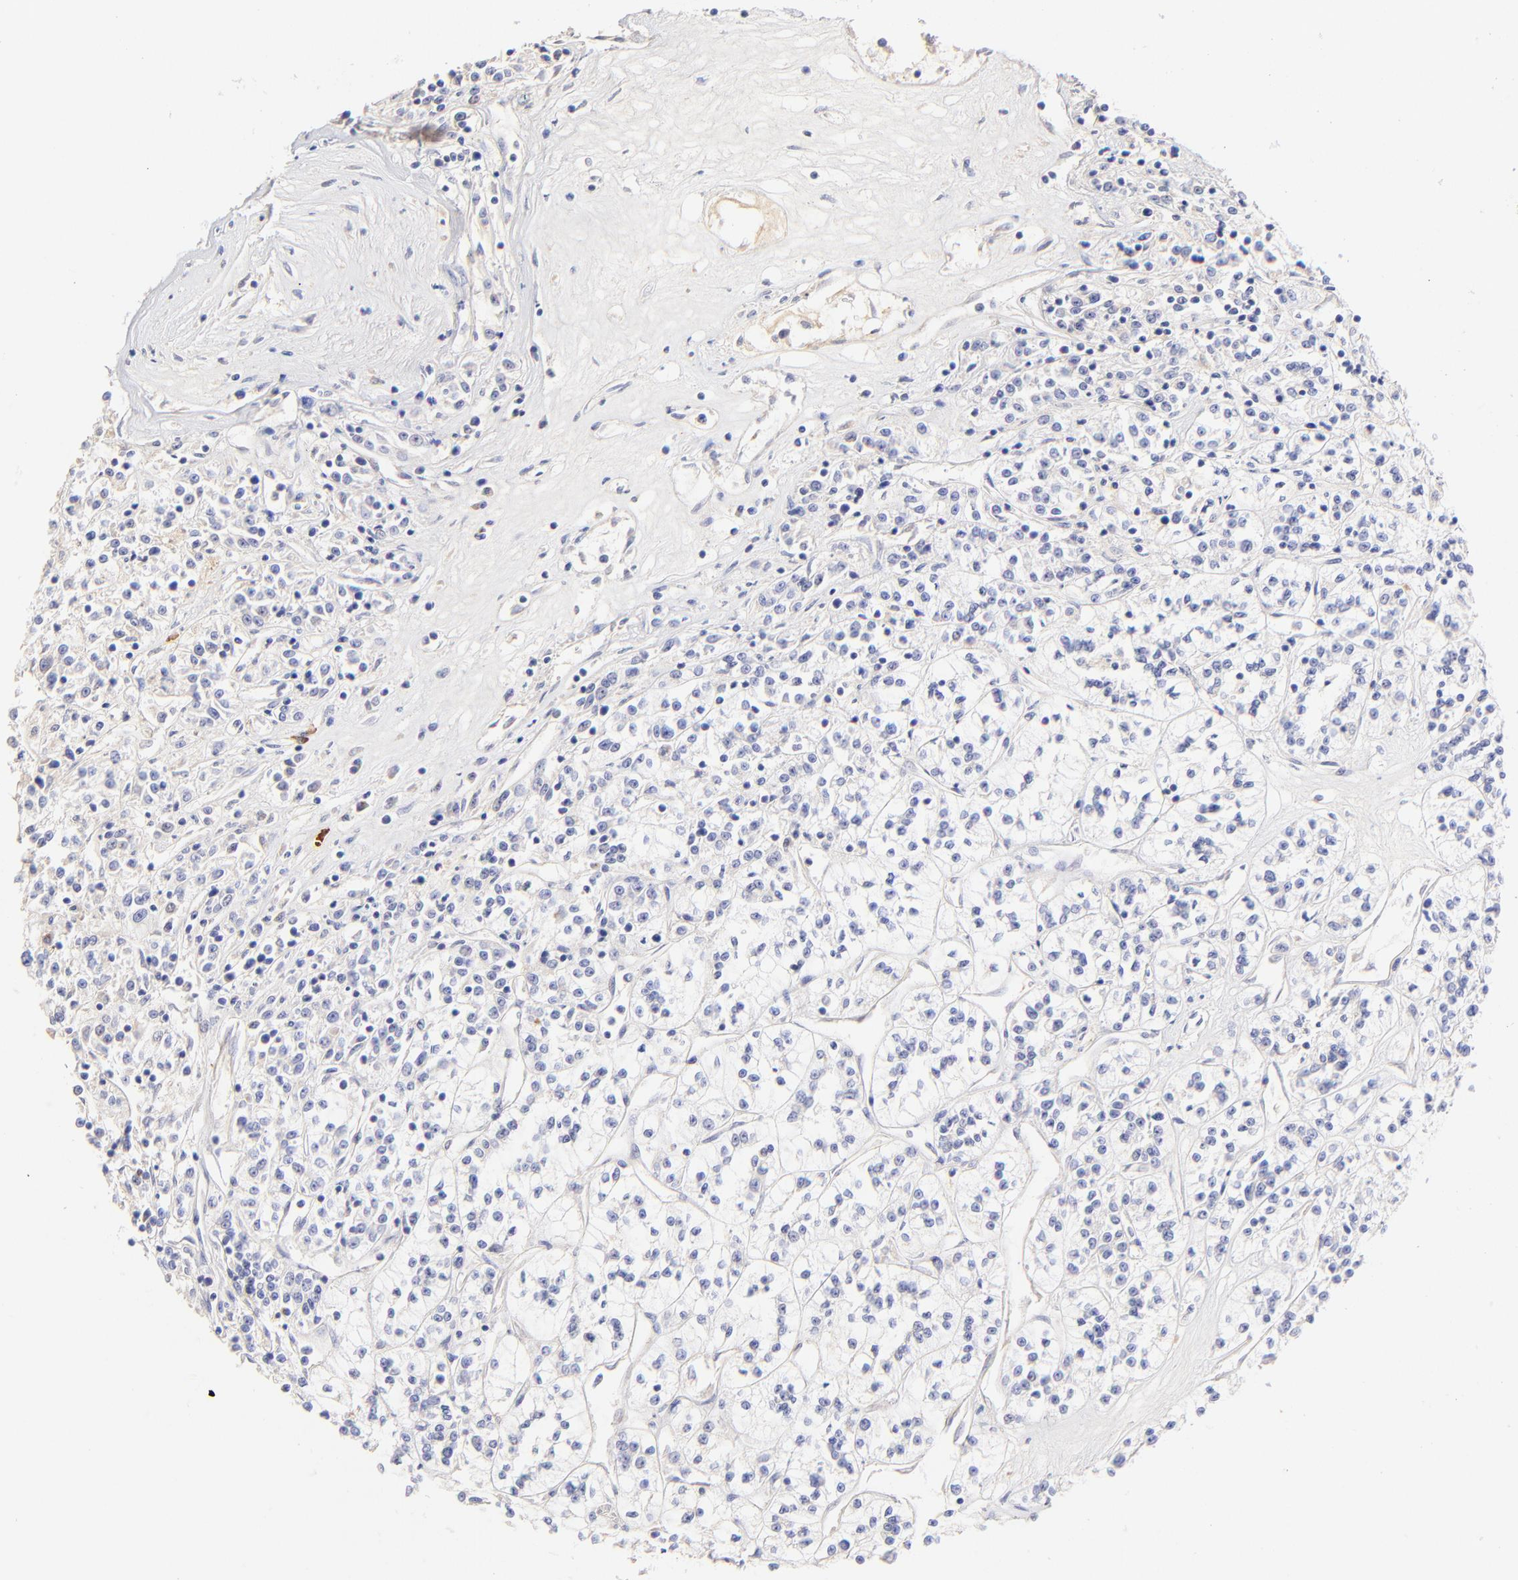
{"staining": {"intensity": "negative", "quantity": "none", "location": "none"}, "tissue": "renal cancer", "cell_type": "Tumor cells", "image_type": "cancer", "snomed": [{"axis": "morphology", "description": "Adenocarcinoma, NOS"}, {"axis": "topography", "description": "Kidney"}], "caption": "Tumor cells show no significant staining in renal cancer.", "gene": "ASB9", "patient": {"sex": "female", "age": 76}}